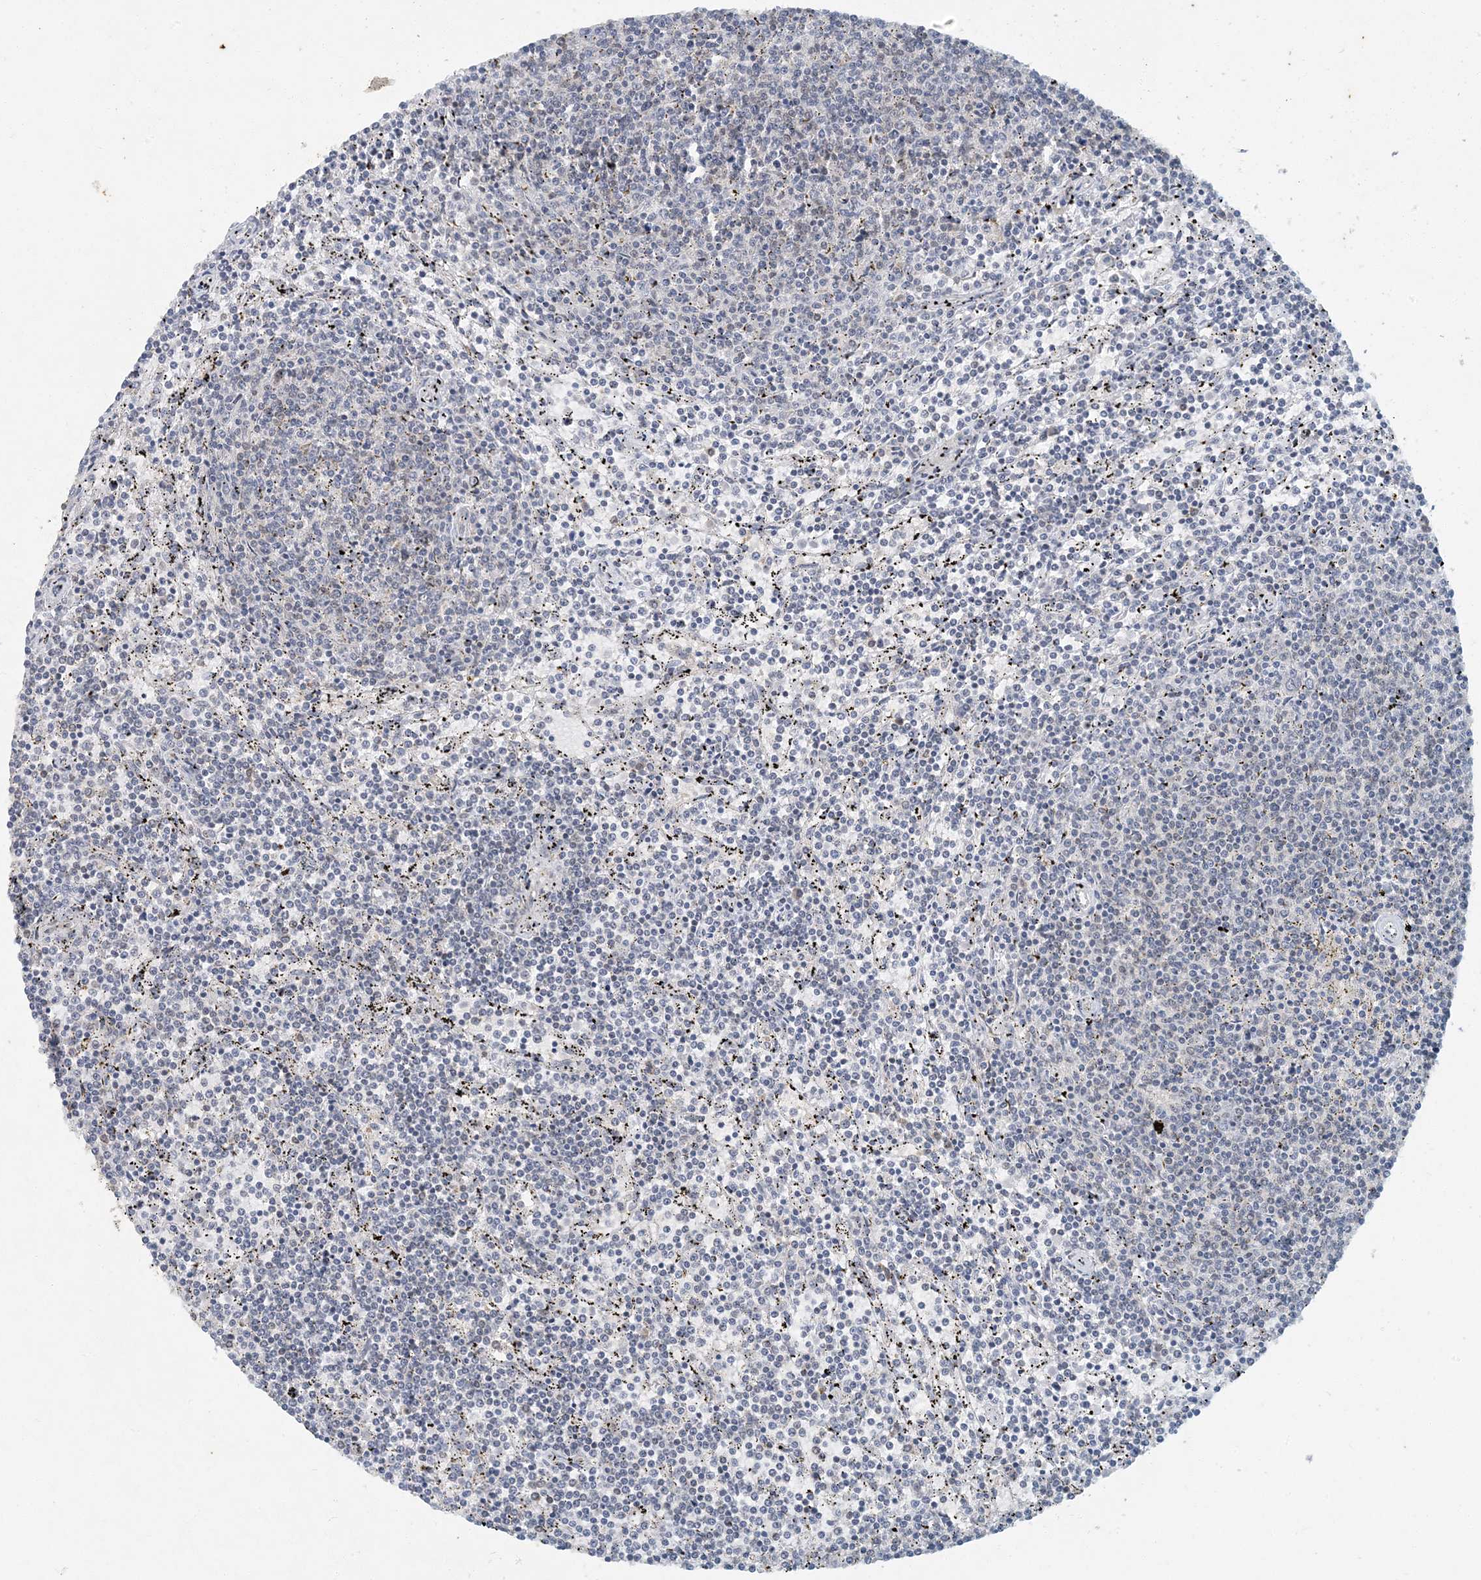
{"staining": {"intensity": "negative", "quantity": "none", "location": "none"}, "tissue": "lymphoma", "cell_type": "Tumor cells", "image_type": "cancer", "snomed": [{"axis": "morphology", "description": "Malignant lymphoma, non-Hodgkin's type, Low grade"}, {"axis": "topography", "description": "Spleen"}], "caption": "Low-grade malignant lymphoma, non-Hodgkin's type was stained to show a protein in brown. There is no significant positivity in tumor cells.", "gene": "AK9", "patient": {"sex": "female", "age": 50}}